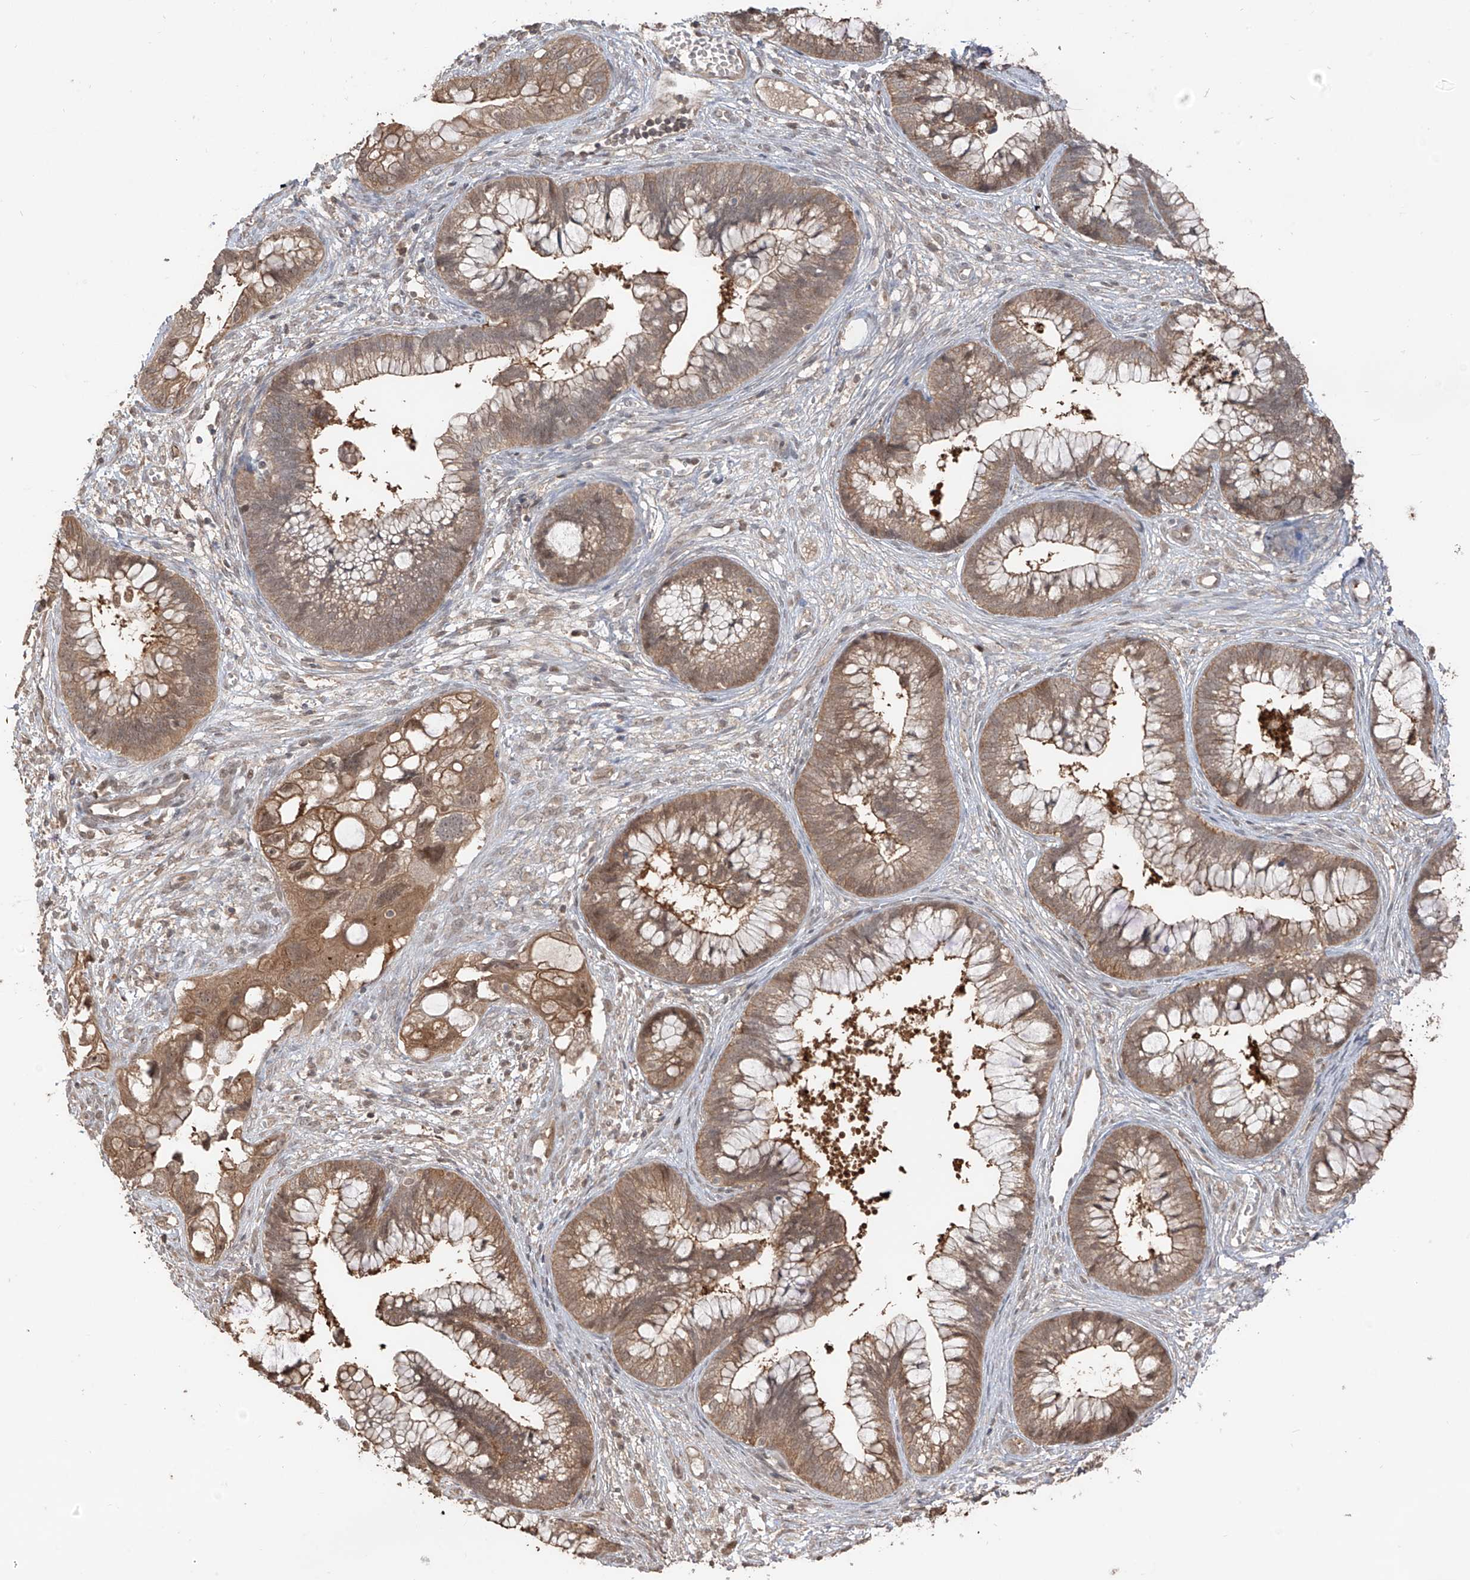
{"staining": {"intensity": "weak", "quantity": ">75%", "location": "cytoplasmic/membranous"}, "tissue": "cervical cancer", "cell_type": "Tumor cells", "image_type": "cancer", "snomed": [{"axis": "morphology", "description": "Adenocarcinoma, NOS"}, {"axis": "topography", "description": "Cervix"}], "caption": "A photomicrograph of cervical adenocarcinoma stained for a protein demonstrates weak cytoplasmic/membranous brown staining in tumor cells.", "gene": "COLGALT2", "patient": {"sex": "female", "age": 44}}